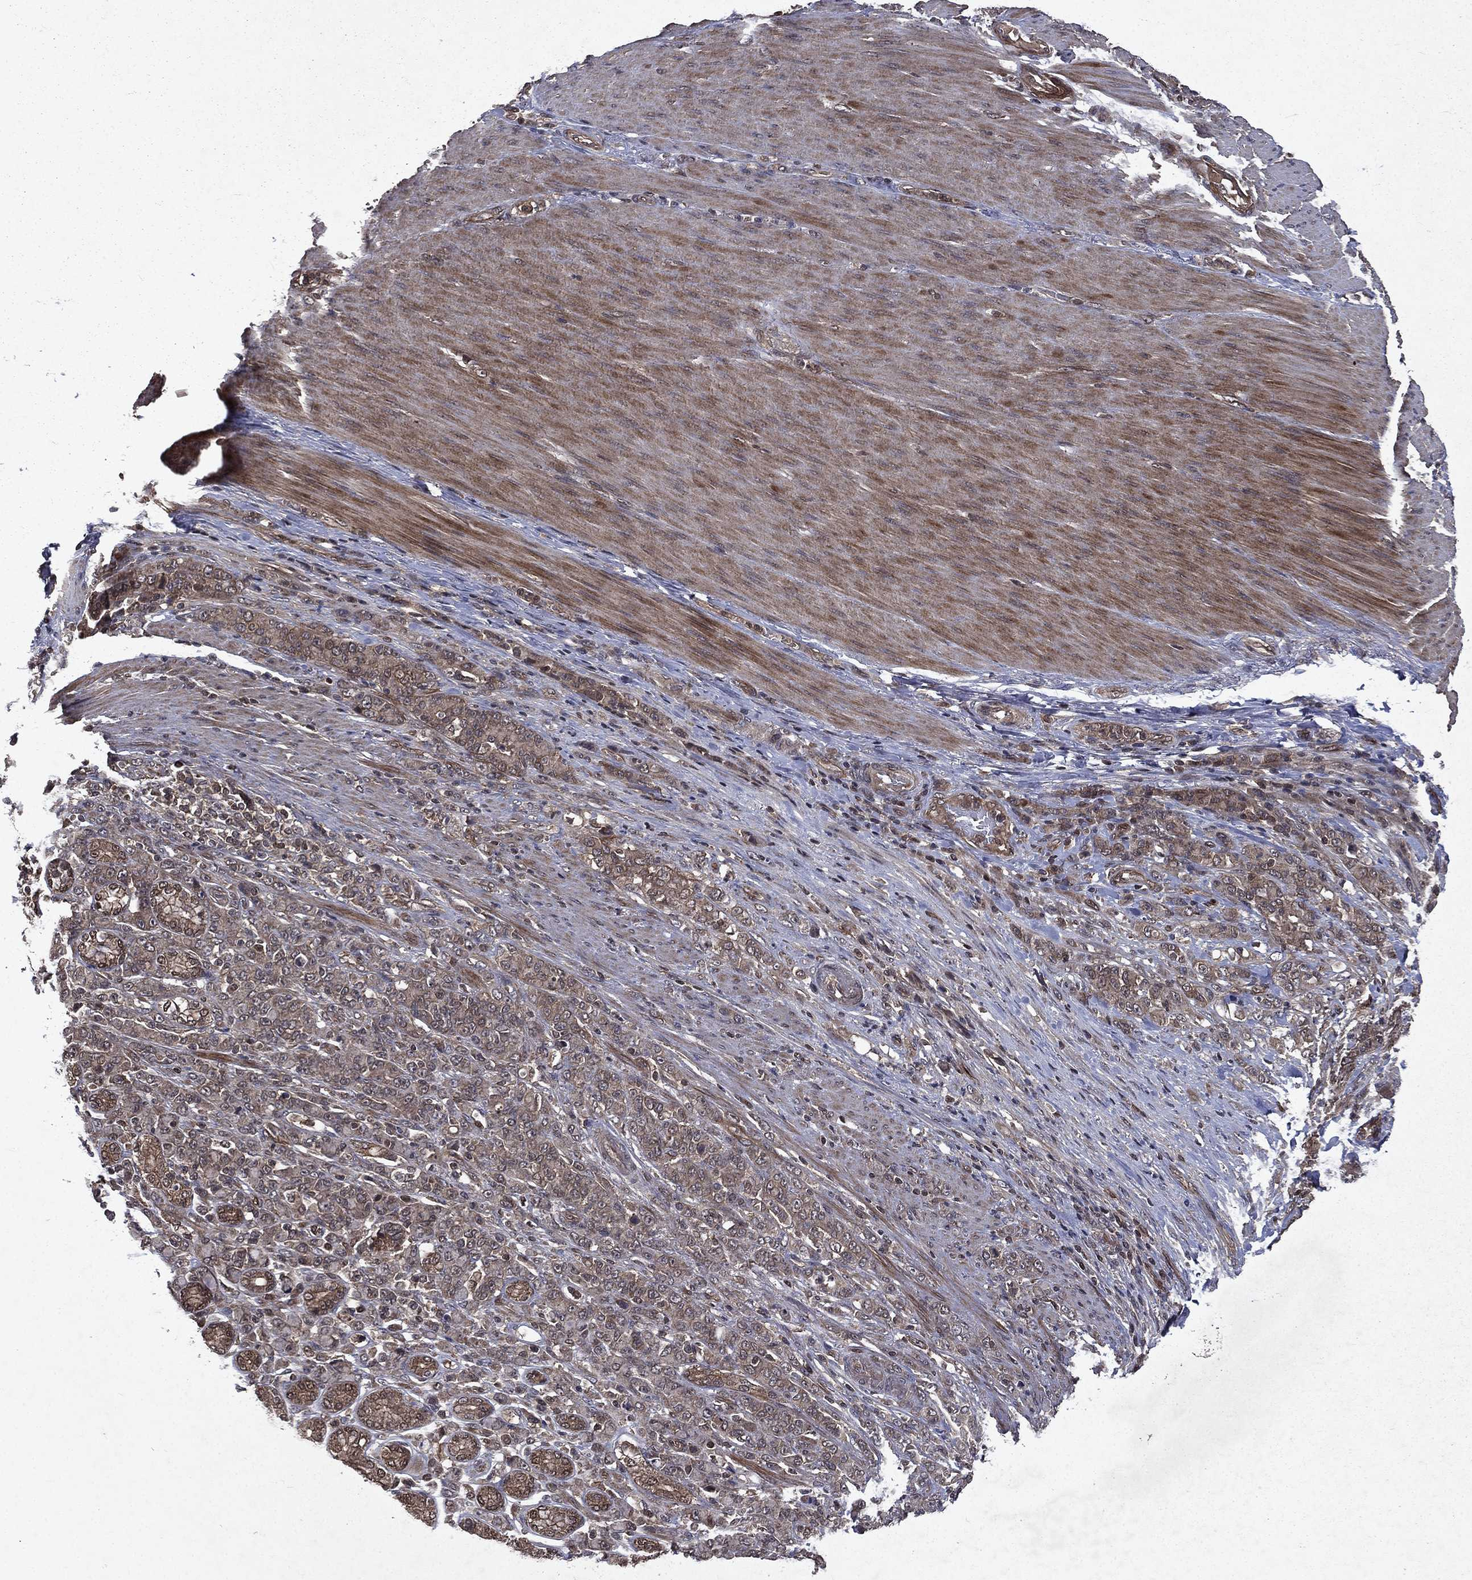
{"staining": {"intensity": "weak", "quantity": "<25%", "location": "cytoplasmic/membranous"}, "tissue": "stomach cancer", "cell_type": "Tumor cells", "image_type": "cancer", "snomed": [{"axis": "morphology", "description": "Normal tissue, NOS"}, {"axis": "morphology", "description": "Adenocarcinoma, NOS"}, {"axis": "topography", "description": "Stomach"}], "caption": "The IHC image has no significant positivity in tumor cells of stomach cancer (adenocarcinoma) tissue.", "gene": "FGD1", "patient": {"sex": "female", "age": 79}}